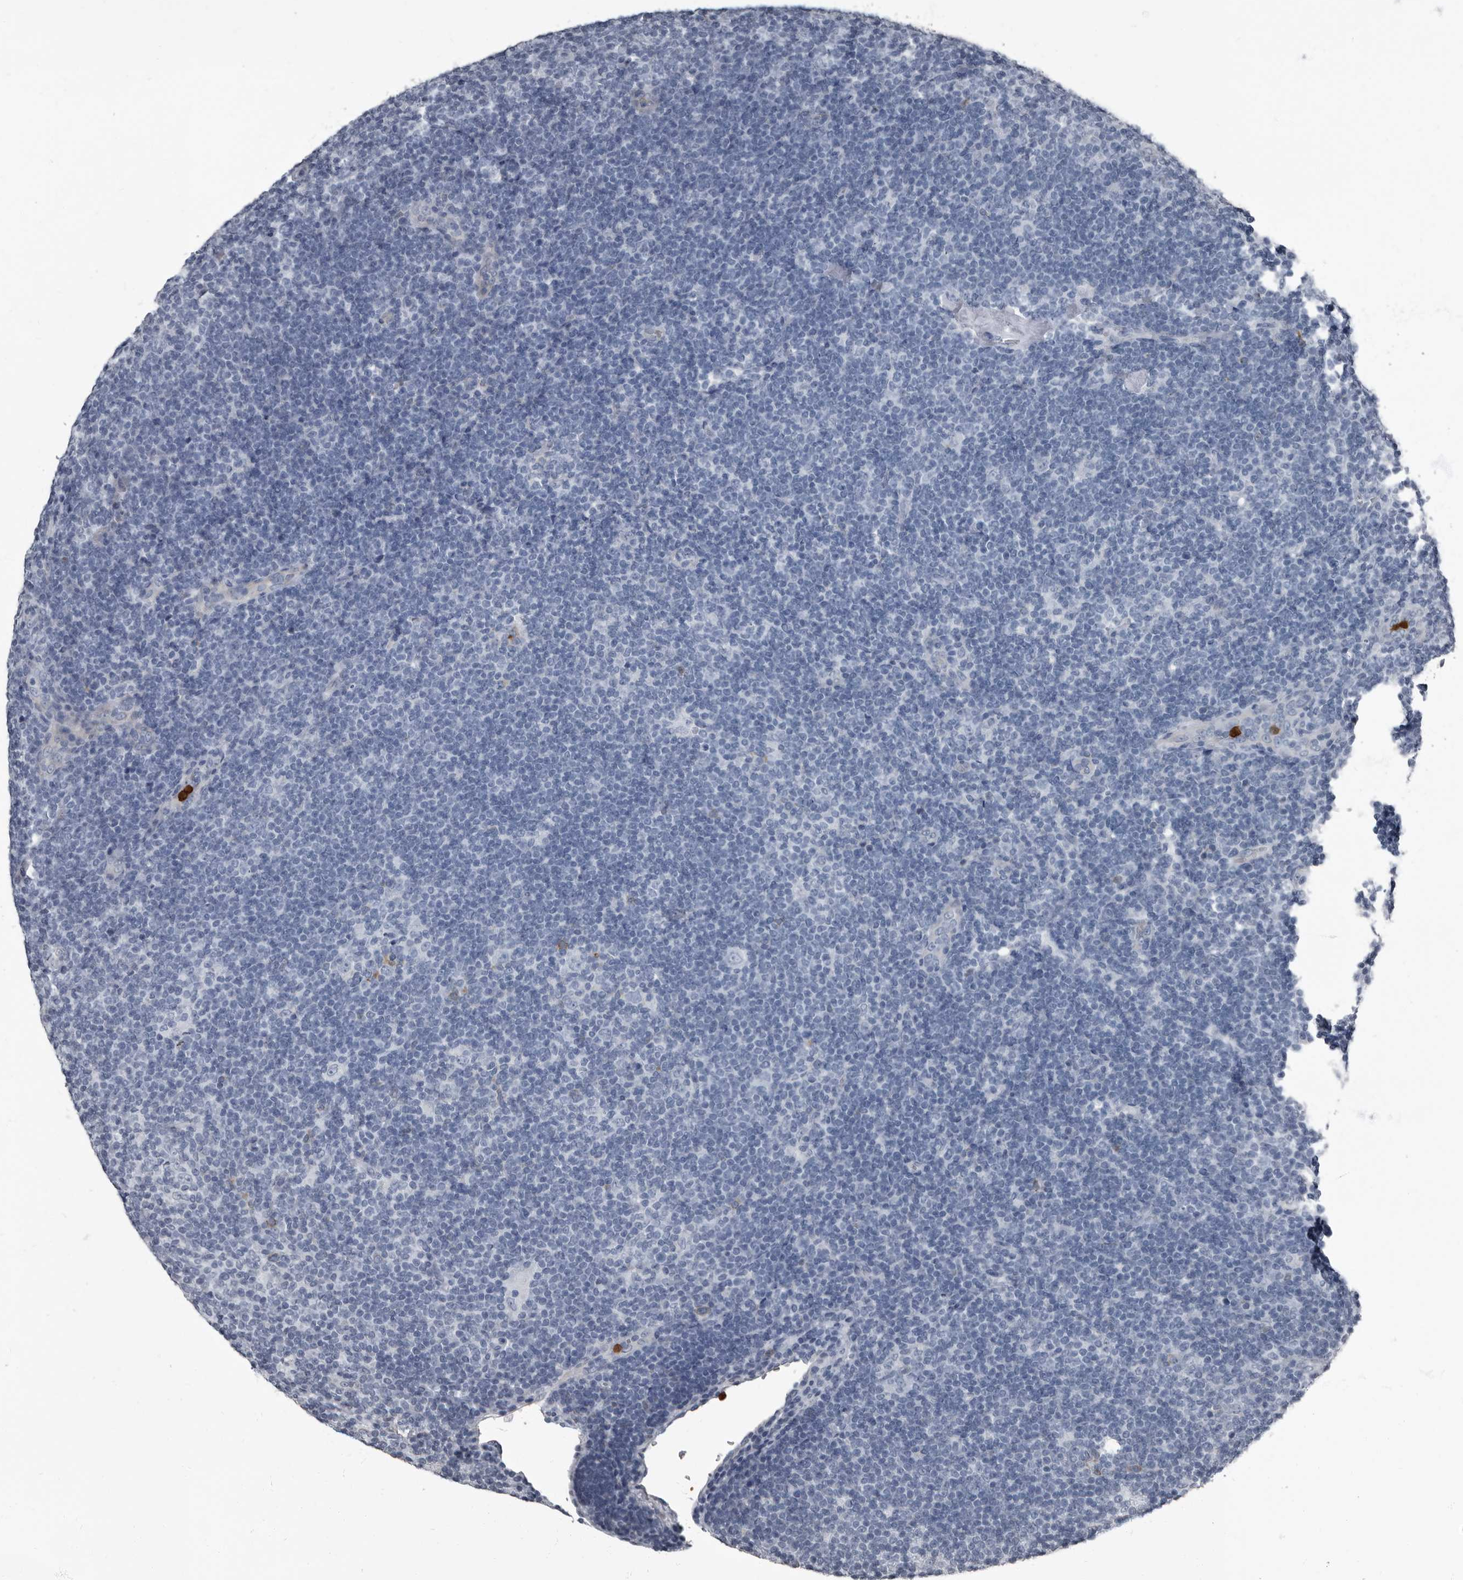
{"staining": {"intensity": "negative", "quantity": "none", "location": "none"}, "tissue": "lymphoma", "cell_type": "Tumor cells", "image_type": "cancer", "snomed": [{"axis": "morphology", "description": "Hodgkin's disease, NOS"}, {"axis": "topography", "description": "Lymph node"}], "caption": "Immunohistochemistry of human lymphoma displays no staining in tumor cells. (DAB IHC, high magnification).", "gene": "TPD52L1", "patient": {"sex": "female", "age": 57}}